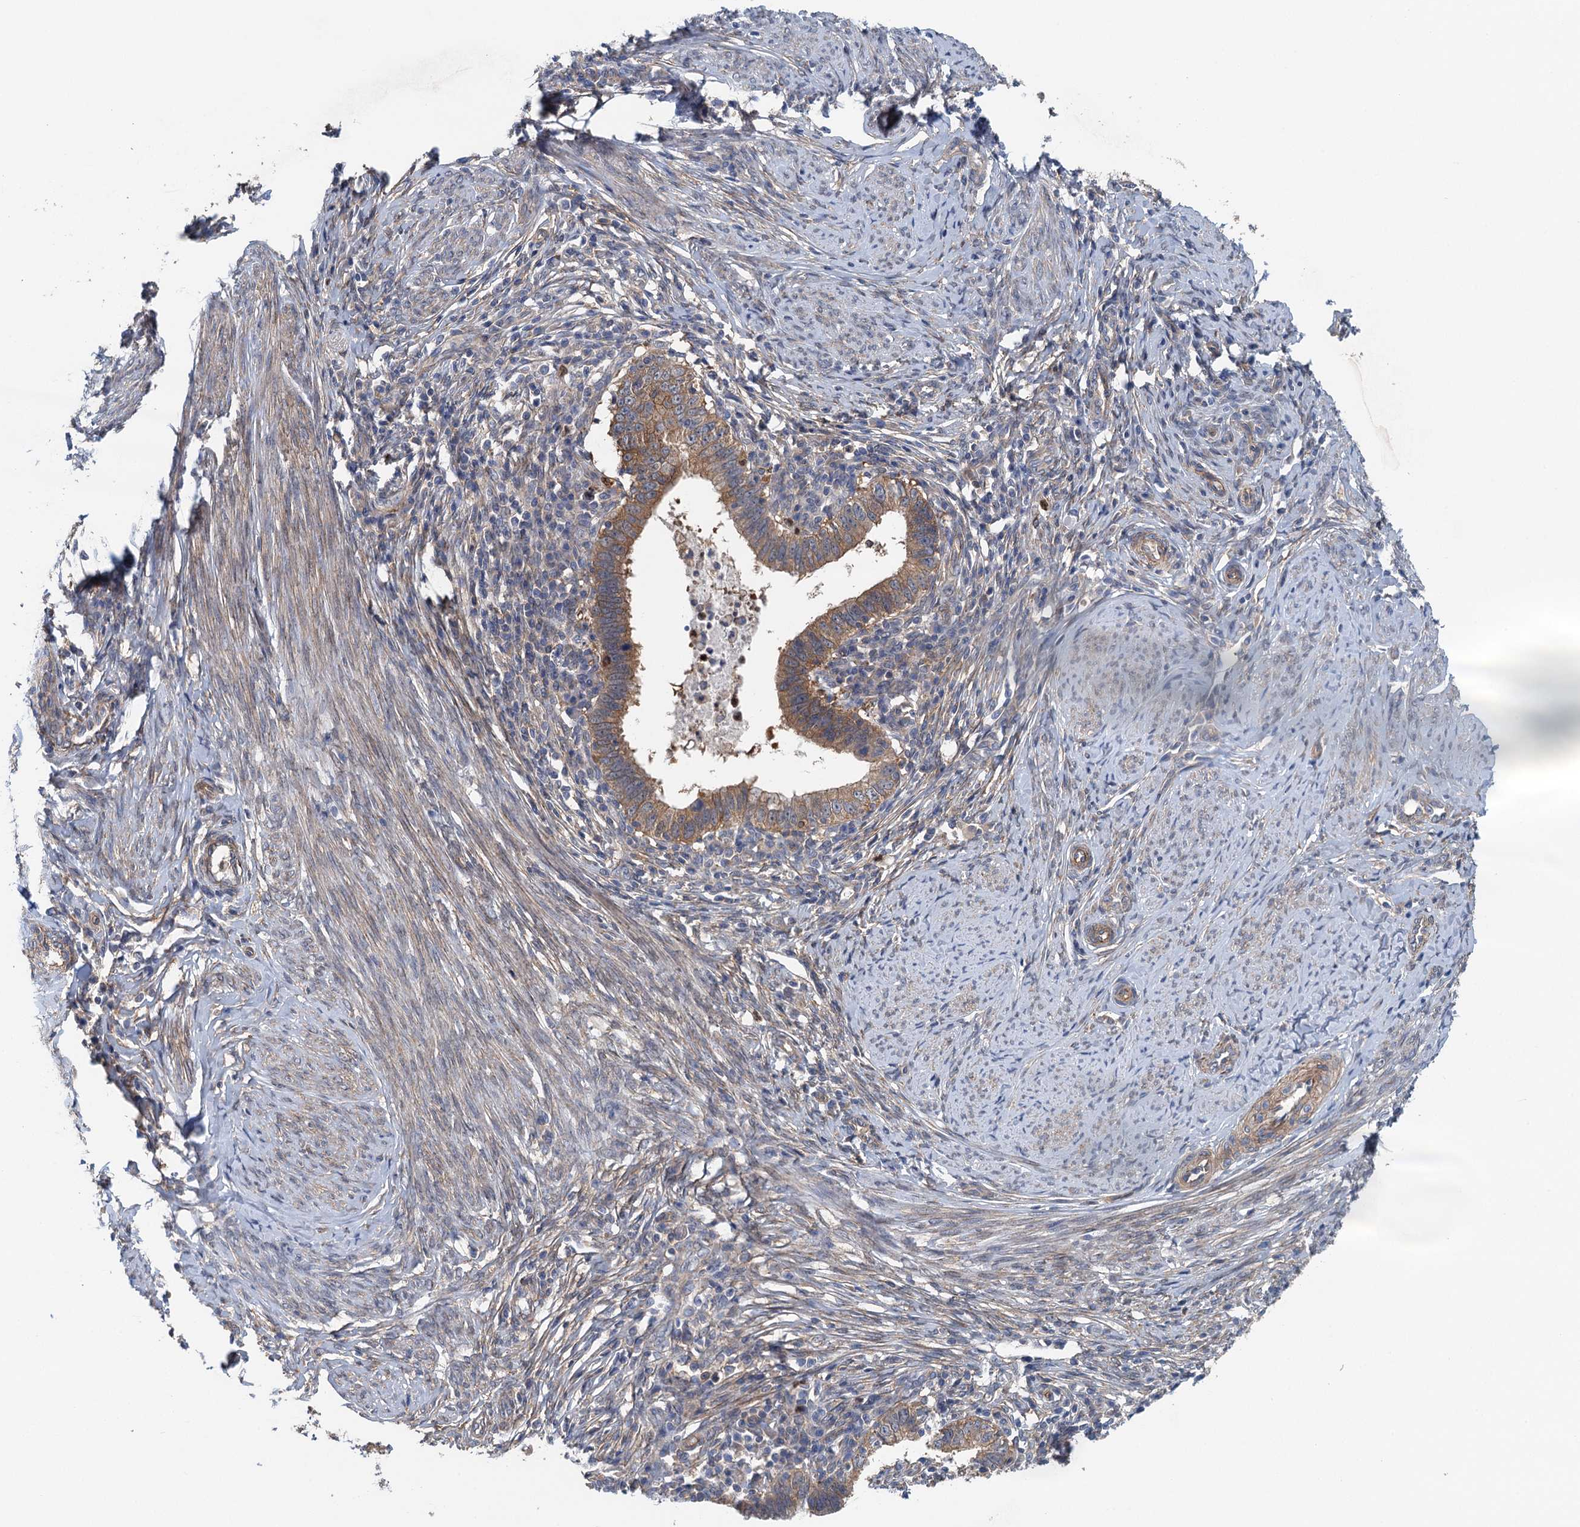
{"staining": {"intensity": "moderate", "quantity": ">75%", "location": "cytoplasmic/membranous"}, "tissue": "cervical cancer", "cell_type": "Tumor cells", "image_type": "cancer", "snomed": [{"axis": "morphology", "description": "Adenocarcinoma, NOS"}, {"axis": "topography", "description": "Cervix"}], "caption": "High-power microscopy captured an immunohistochemistry (IHC) micrograph of cervical cancer, revealing moderate cytoplasmic/membranous expression in approximately >75% of tumor cells.", "gene": "RSAD2", "patient": {"sex": "female", "age": 36}}